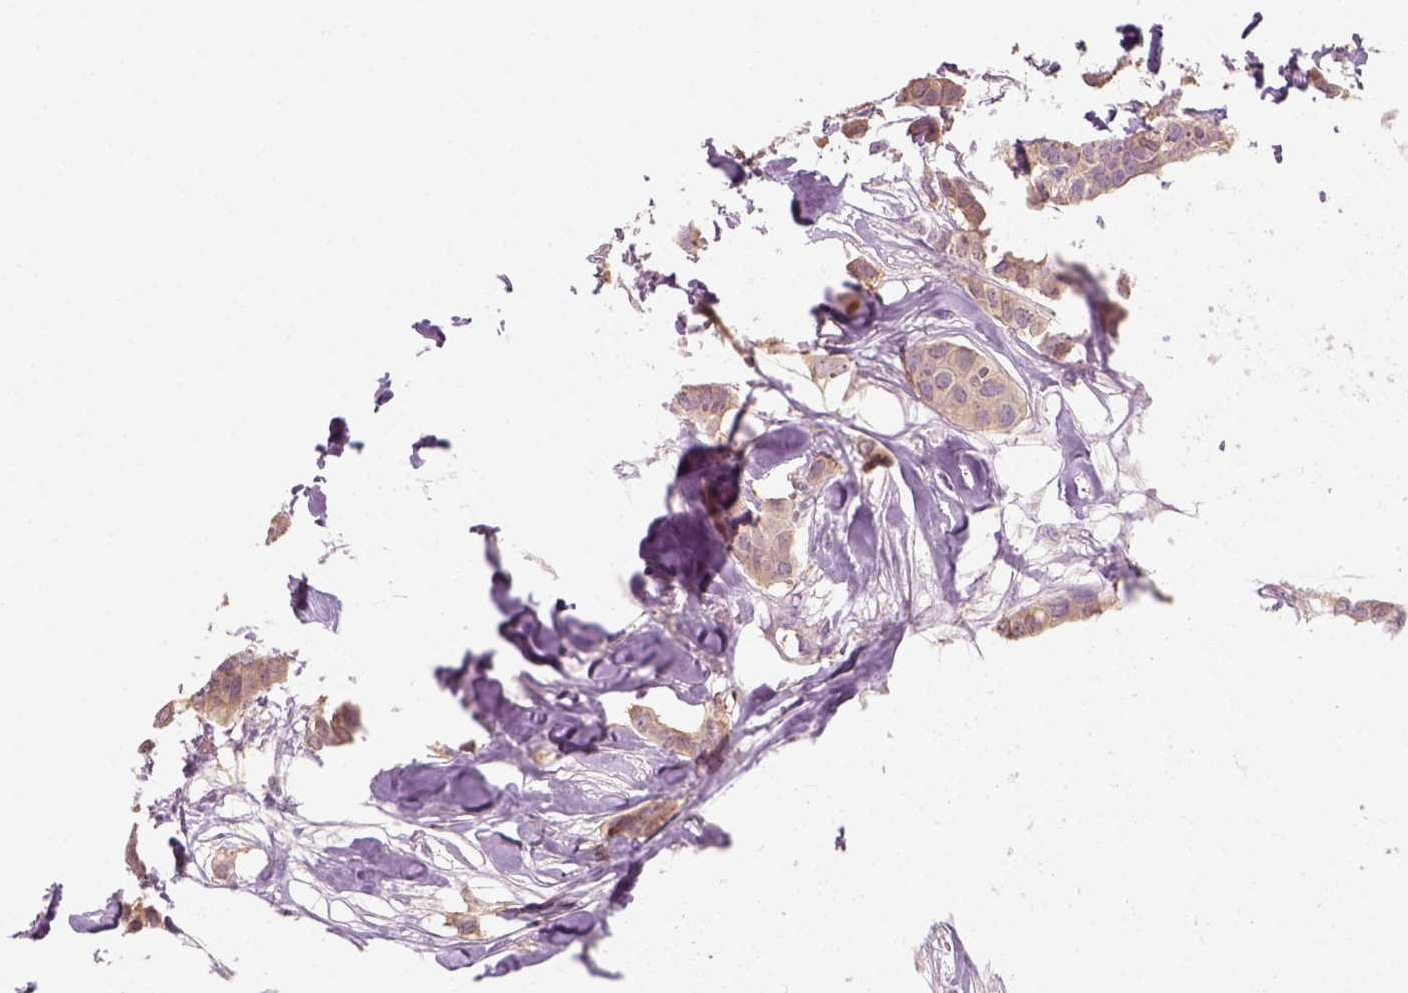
{"staining": {"intensity": "weak", "quantity": ">75%", "location": "cytoplasmic/membranous"}, "tissue": "breast cancer", "cell_type": "Tumor cells", "image_type": "cancer", "snomed": [{"axis": "morphology", "description": "Duct carcinoma"}, {"axis": "topography", "description": "Breast"}], "caption": "Brown immunohistochemical staining in breast cancer displays weak cytoplasmic/membranous staining in approximately >75% of tumor cells. Nuclei are stained in blue.", "gene": "EPHB1", "patient": {"sex": "female", "age": 62}}